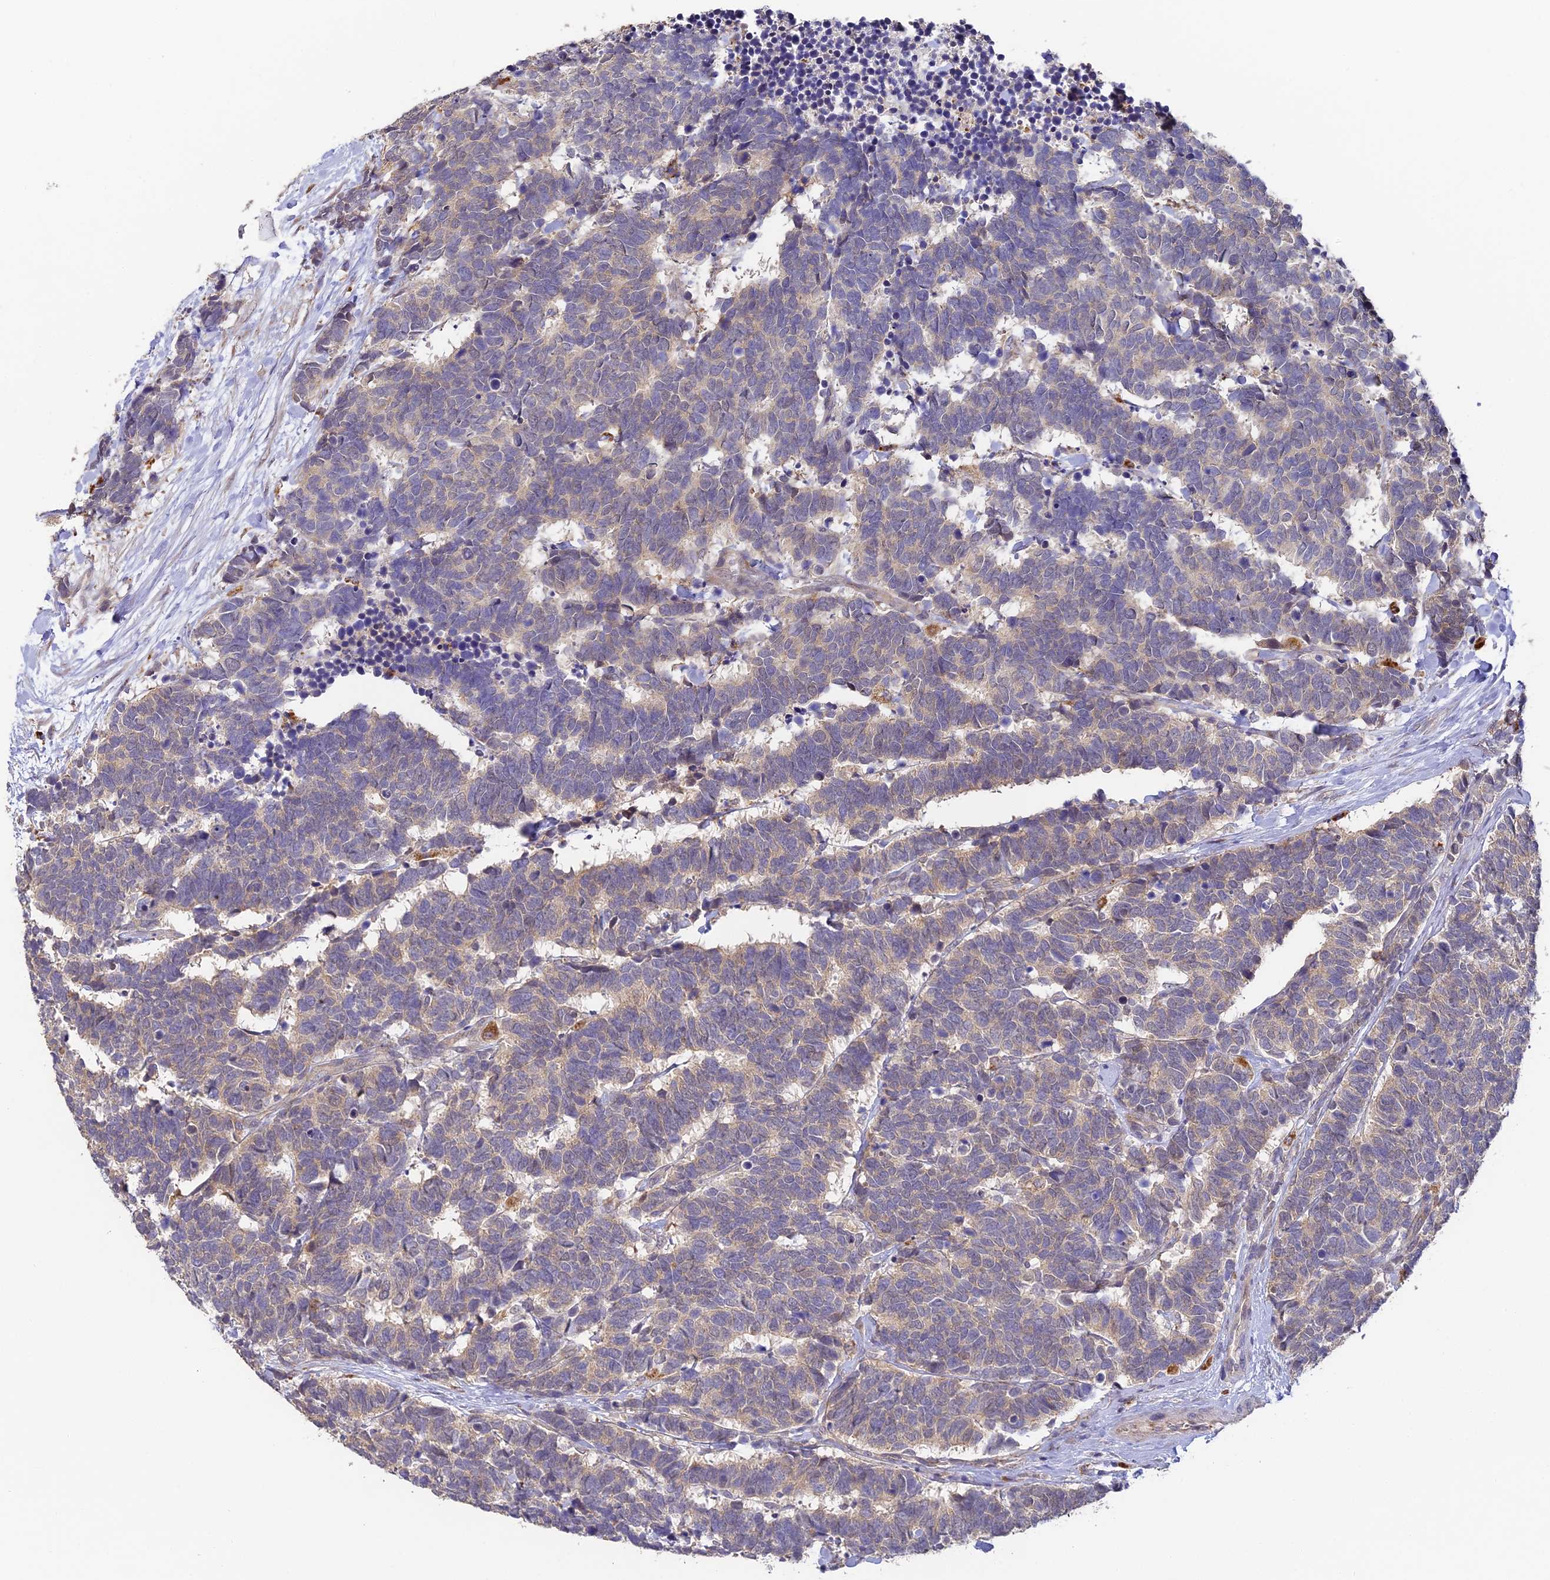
{"staining": {"intensity": "weak", "quantity": ">75%", "location": "cytoplasmic/membranous"}, "tissue": "carcinoid", "cell_type": "Tumor cells", "image_type": "cancer", "snomed": [{"axis": "morphology", "description": "Carcinoma, NOS"}, {"axis": "morphology", "description": "Carcinoid, malignant, NOS"}, {"axis": "topography", "description": "Urinary bladder"}], "caption": "This micrograph shows immunohistochemistry (IHC) staining of human carcinoid (malignant), with low weak cytoplasmic/membranous positivity in approximately >75% of tumor cells.", "gene": "YAE1", "patient": {"sex": "male", "age": 57}}